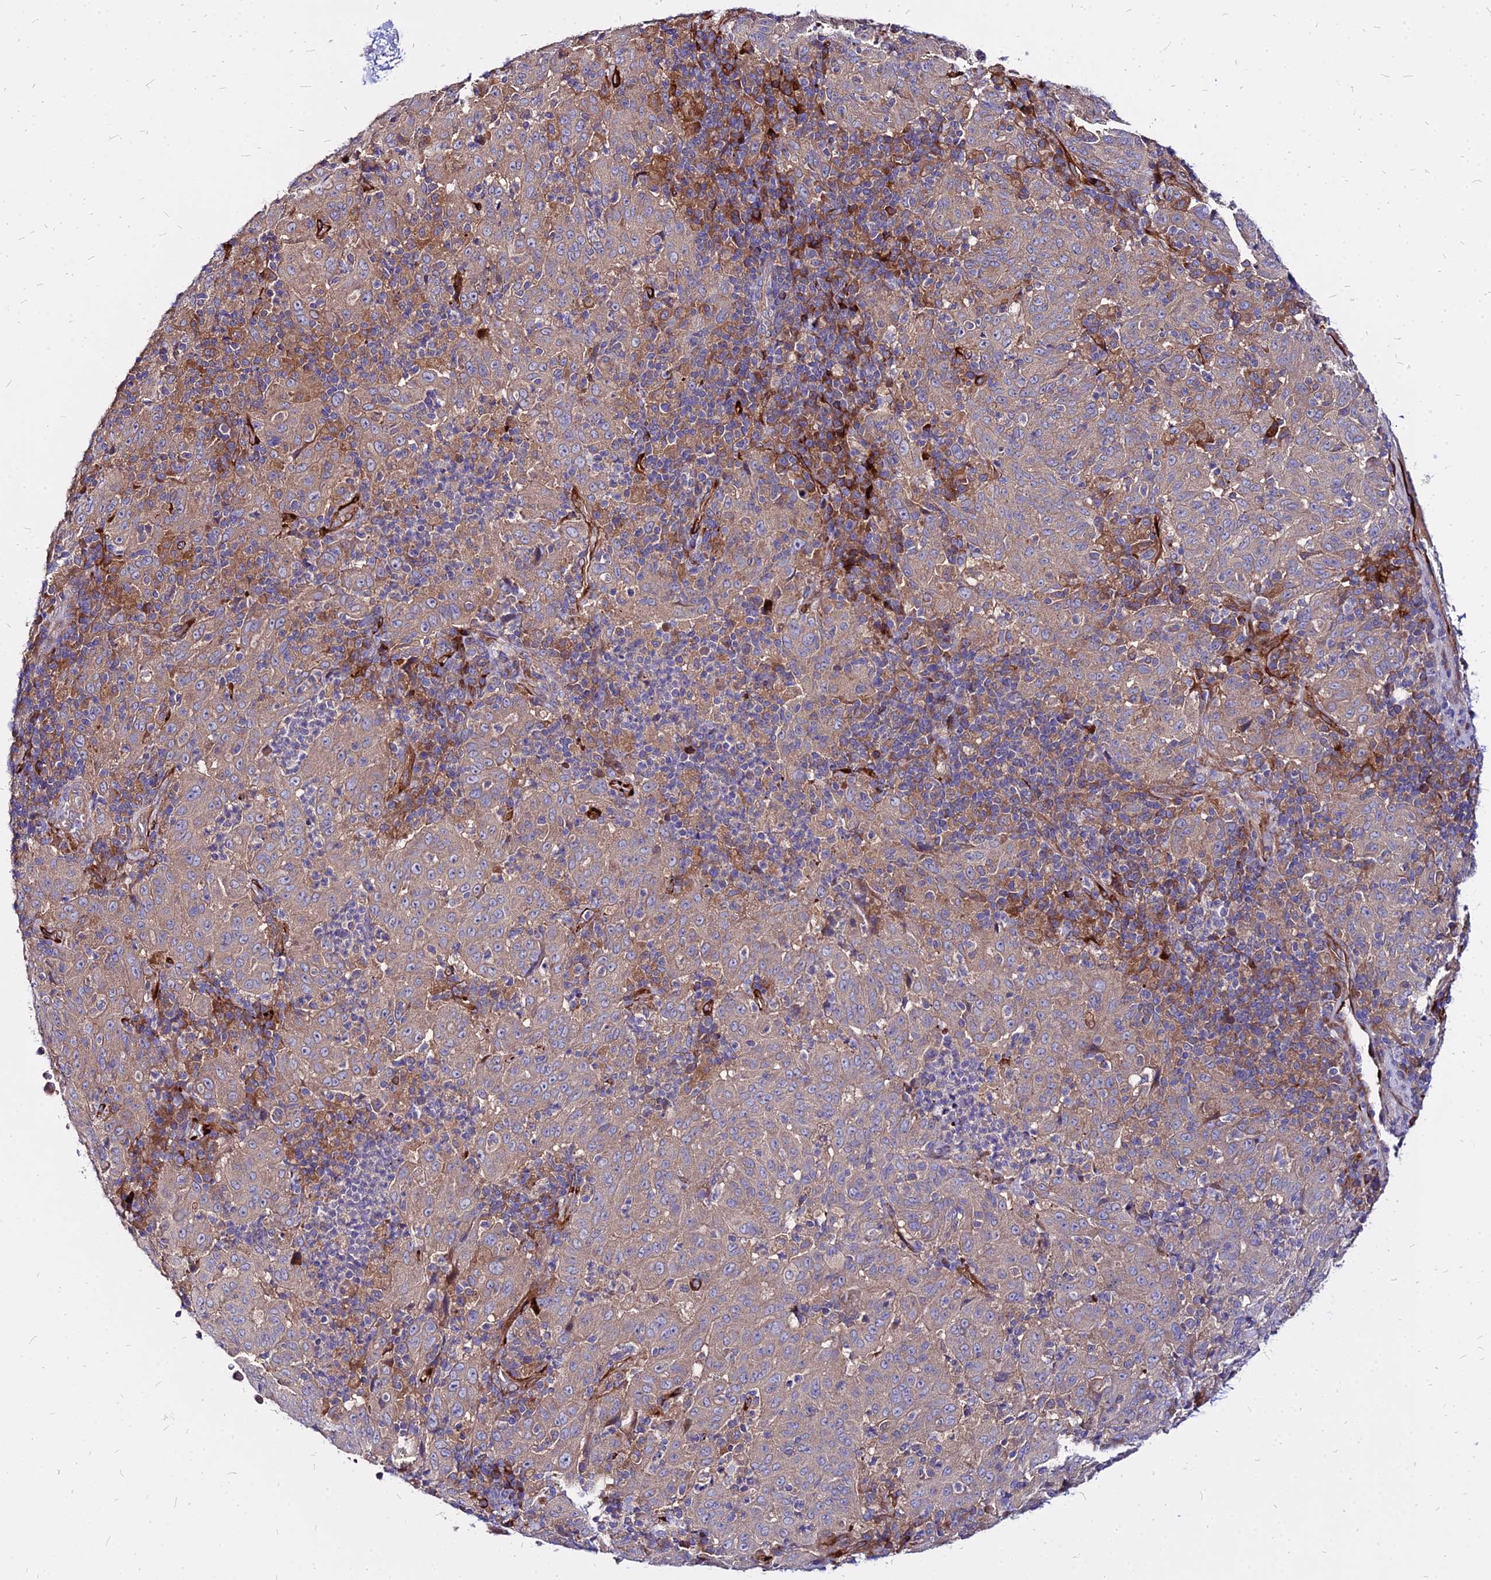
{"staining": {"intensity": "moderate", "quantity": "25%-75%", "location": "cytoplasmic/membranous"}, "tissue": "pancreatic cancer", "cell_type": "Tumor cells", "image_type": "cancer", "snomed": [{"axis": "morphology", "description": "Adenocarcinoma, NOS"}, {"axis": "topography", "description": "Pancreas"}], "caption": "Approximately 25%-75% of tumor cells in pancreatic cancer display moderate cytoplasmic/membranous protein staining as visualized by brown immunohistochemical staining.", "gene": "COMMD10", "patient": {"sex": "male", "age": 63}}